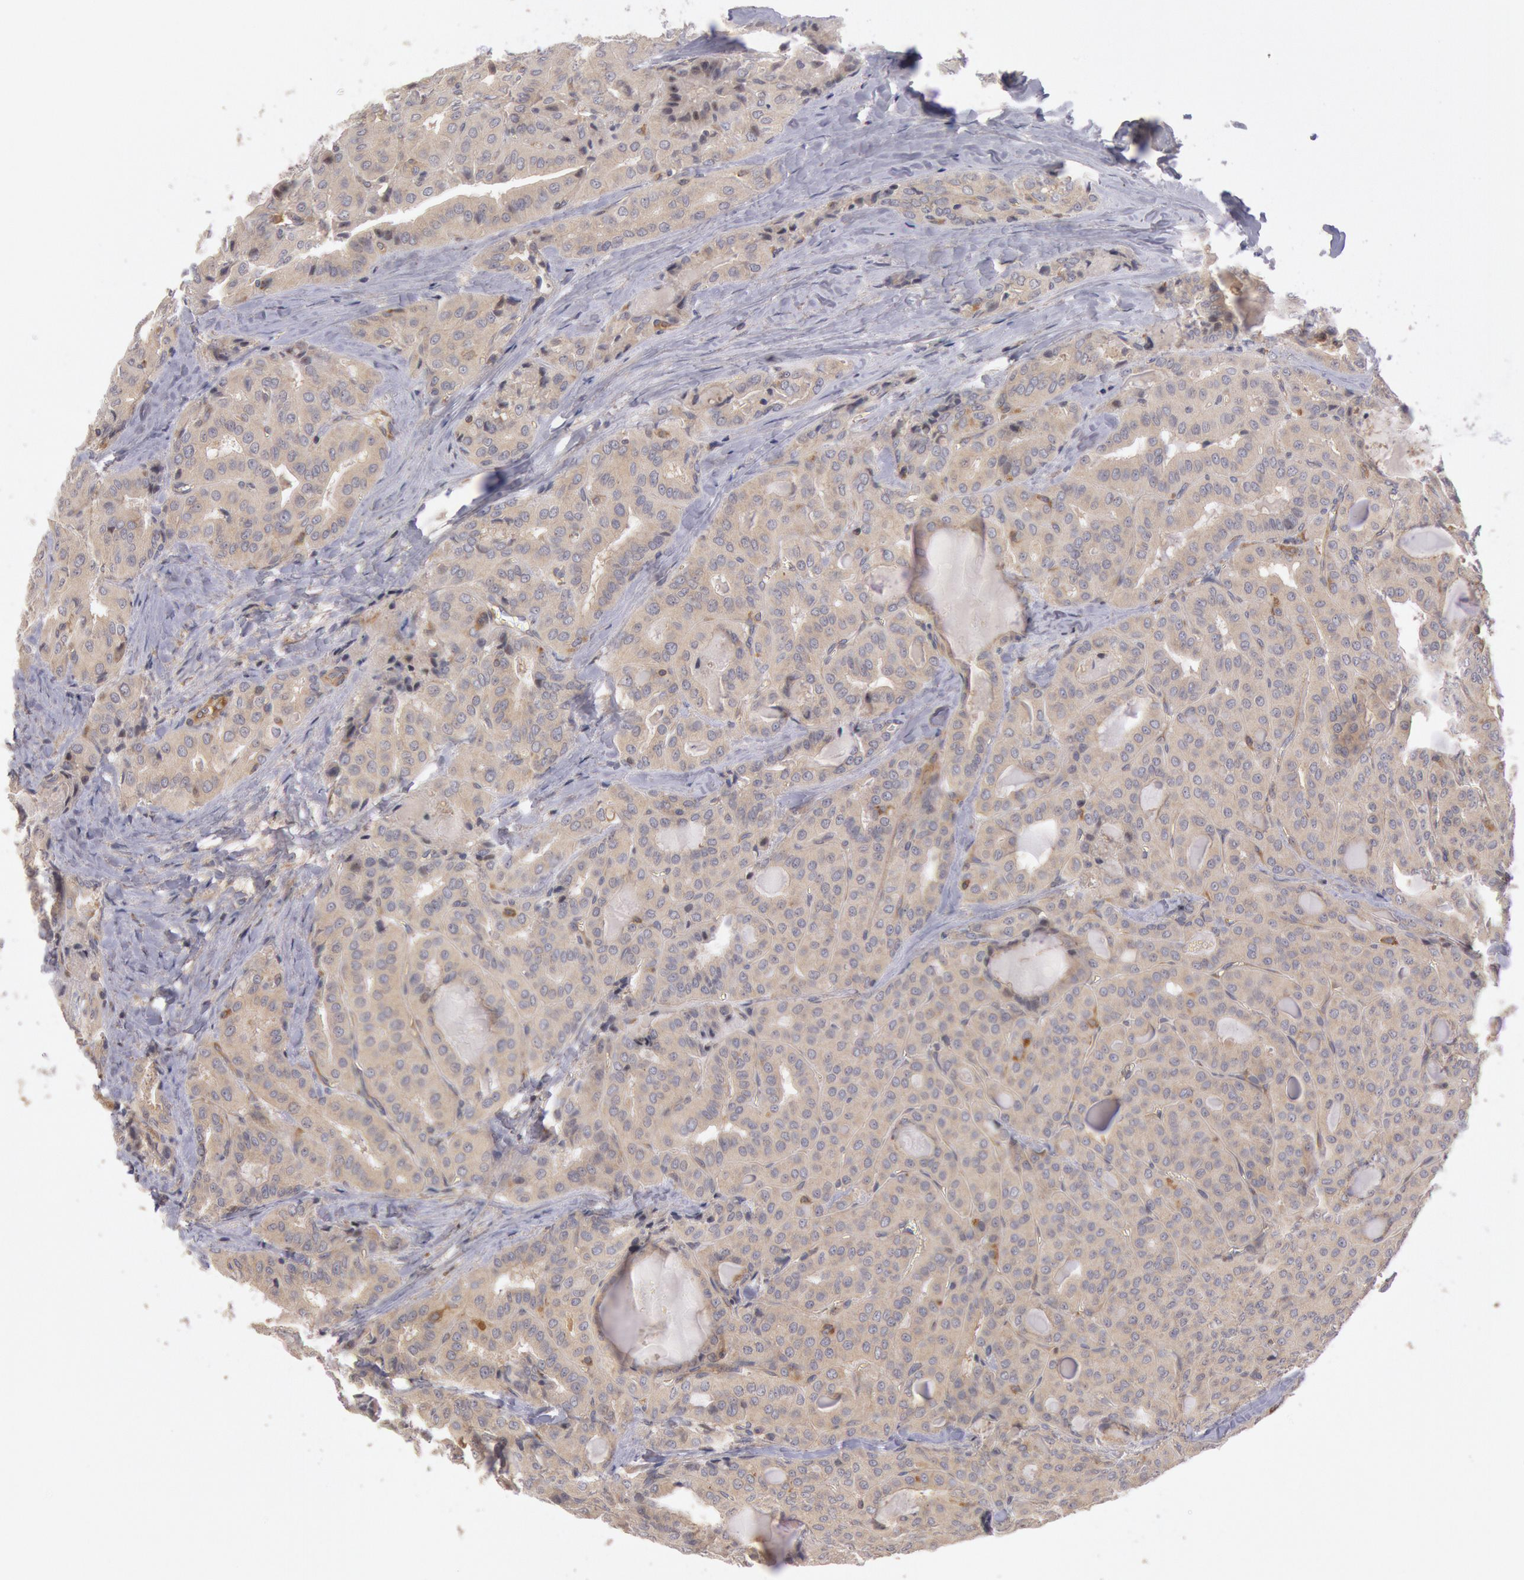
{"staining": {"intensity": "weak", "quantity": "<25%", "location": "cytoplasmic/membranous"}, "tissue": "thyroid cancer", "cell_type": "Tumor cells", "image_type": "cancer", "snomed": [{"axis": "morphology", "description": "Papillary adenocarcinoma, NOS"}, {"axis": "topography", "description": "Thyroid gland"}], "caption": "Thyroid cancer (papillary adenocarcinoma) was stained to show a protein in brown. There is no significant positivity in tumor cells. (DAB IHC visualized using brightfield microscopy, high magnification).", "gene": "PIK3R1", "patient": {"sex": "female", "age": 71}}